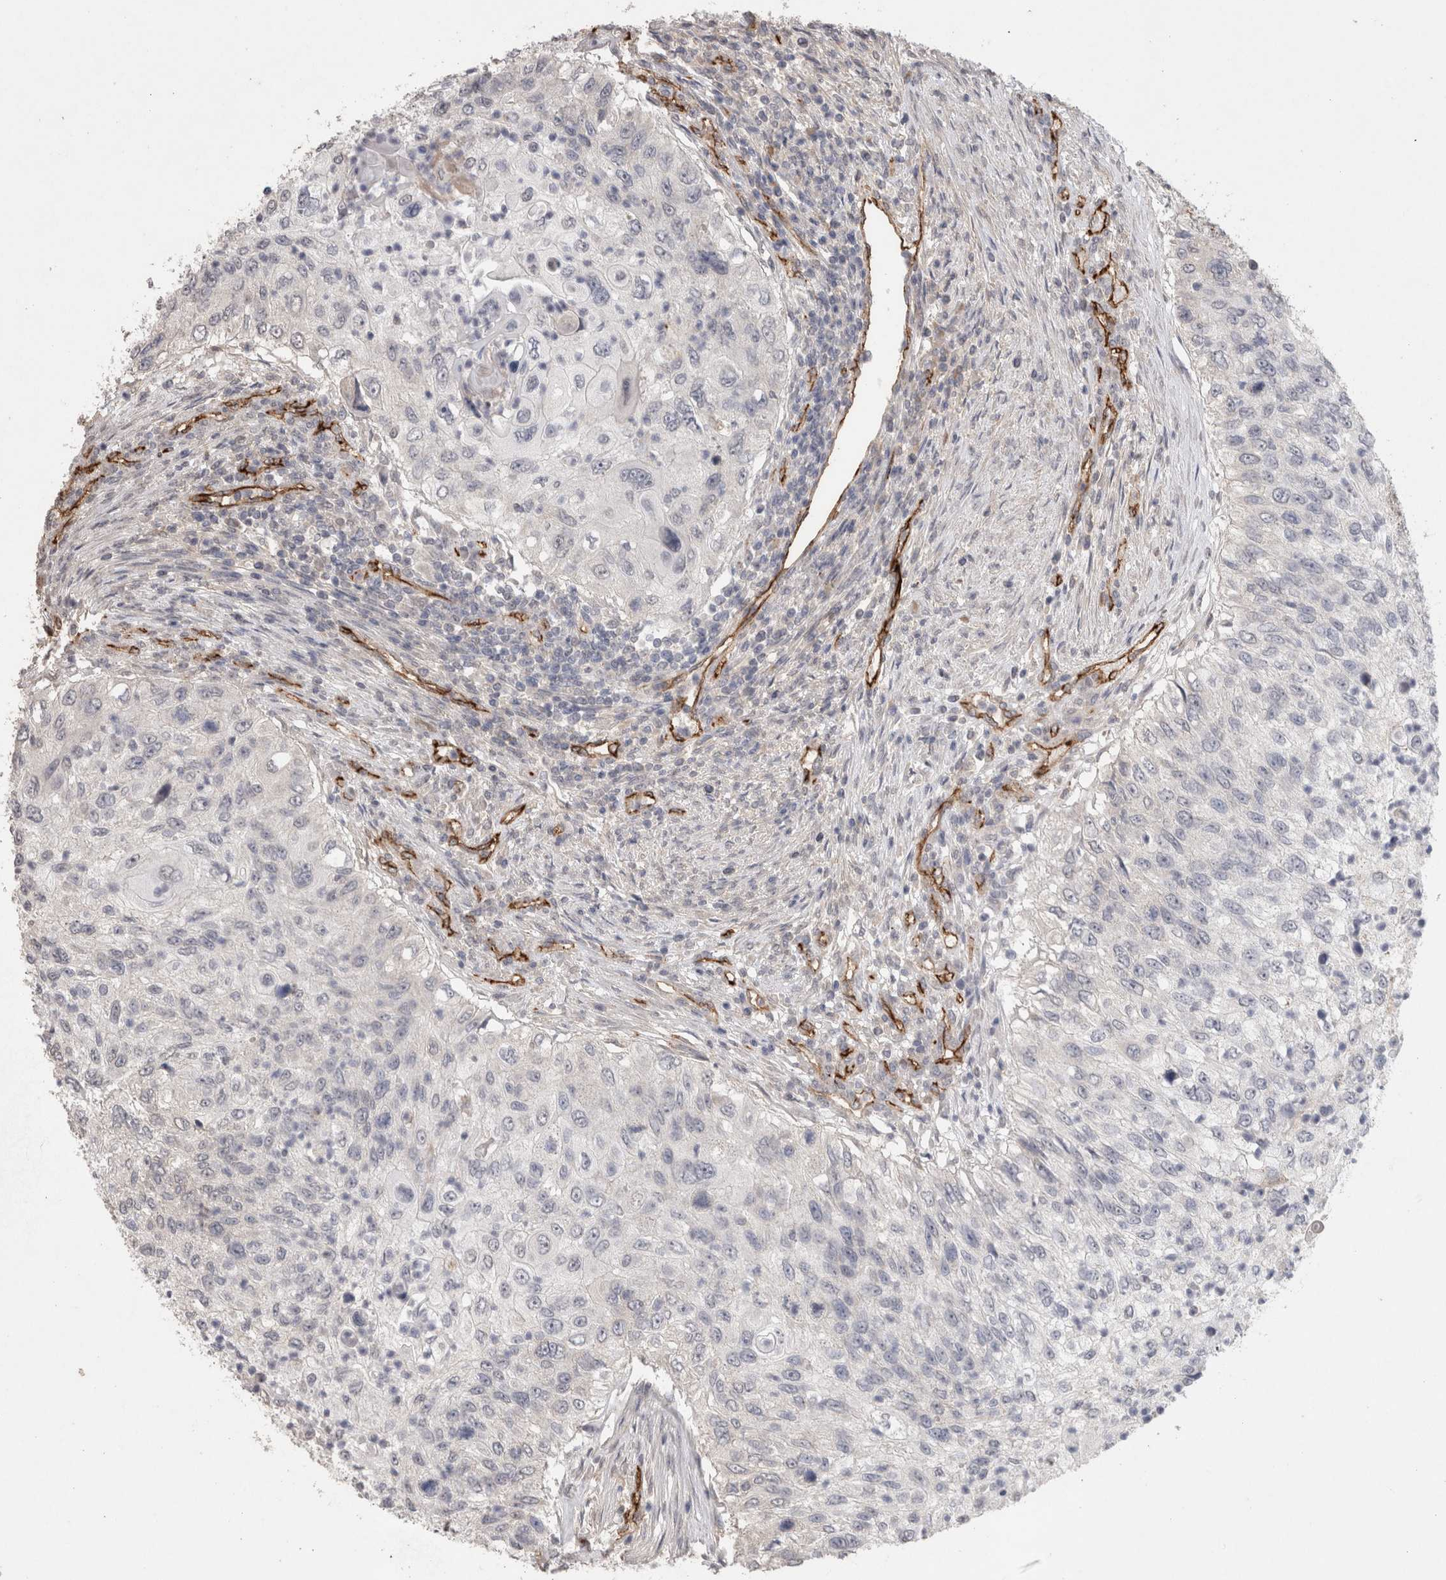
{"staining": {"intensity": "negative", "quantity": "none", "location": "none"}, "tissue": "urothelial cancer", "cell_type": "Tumor cells", "image_type": "cancer", "snomed": [{"axis": "morphology", "description": "Urothelial carcinoma, High grade"}, {"axis": "topography", "description": "Urinary bladder"}], "caption": "Tumor cells are negative for brown protein staining in urothelial carcinoma (high-grade).", "gene": "CDH13", "patient": {"sex": "female", "age": 60}}